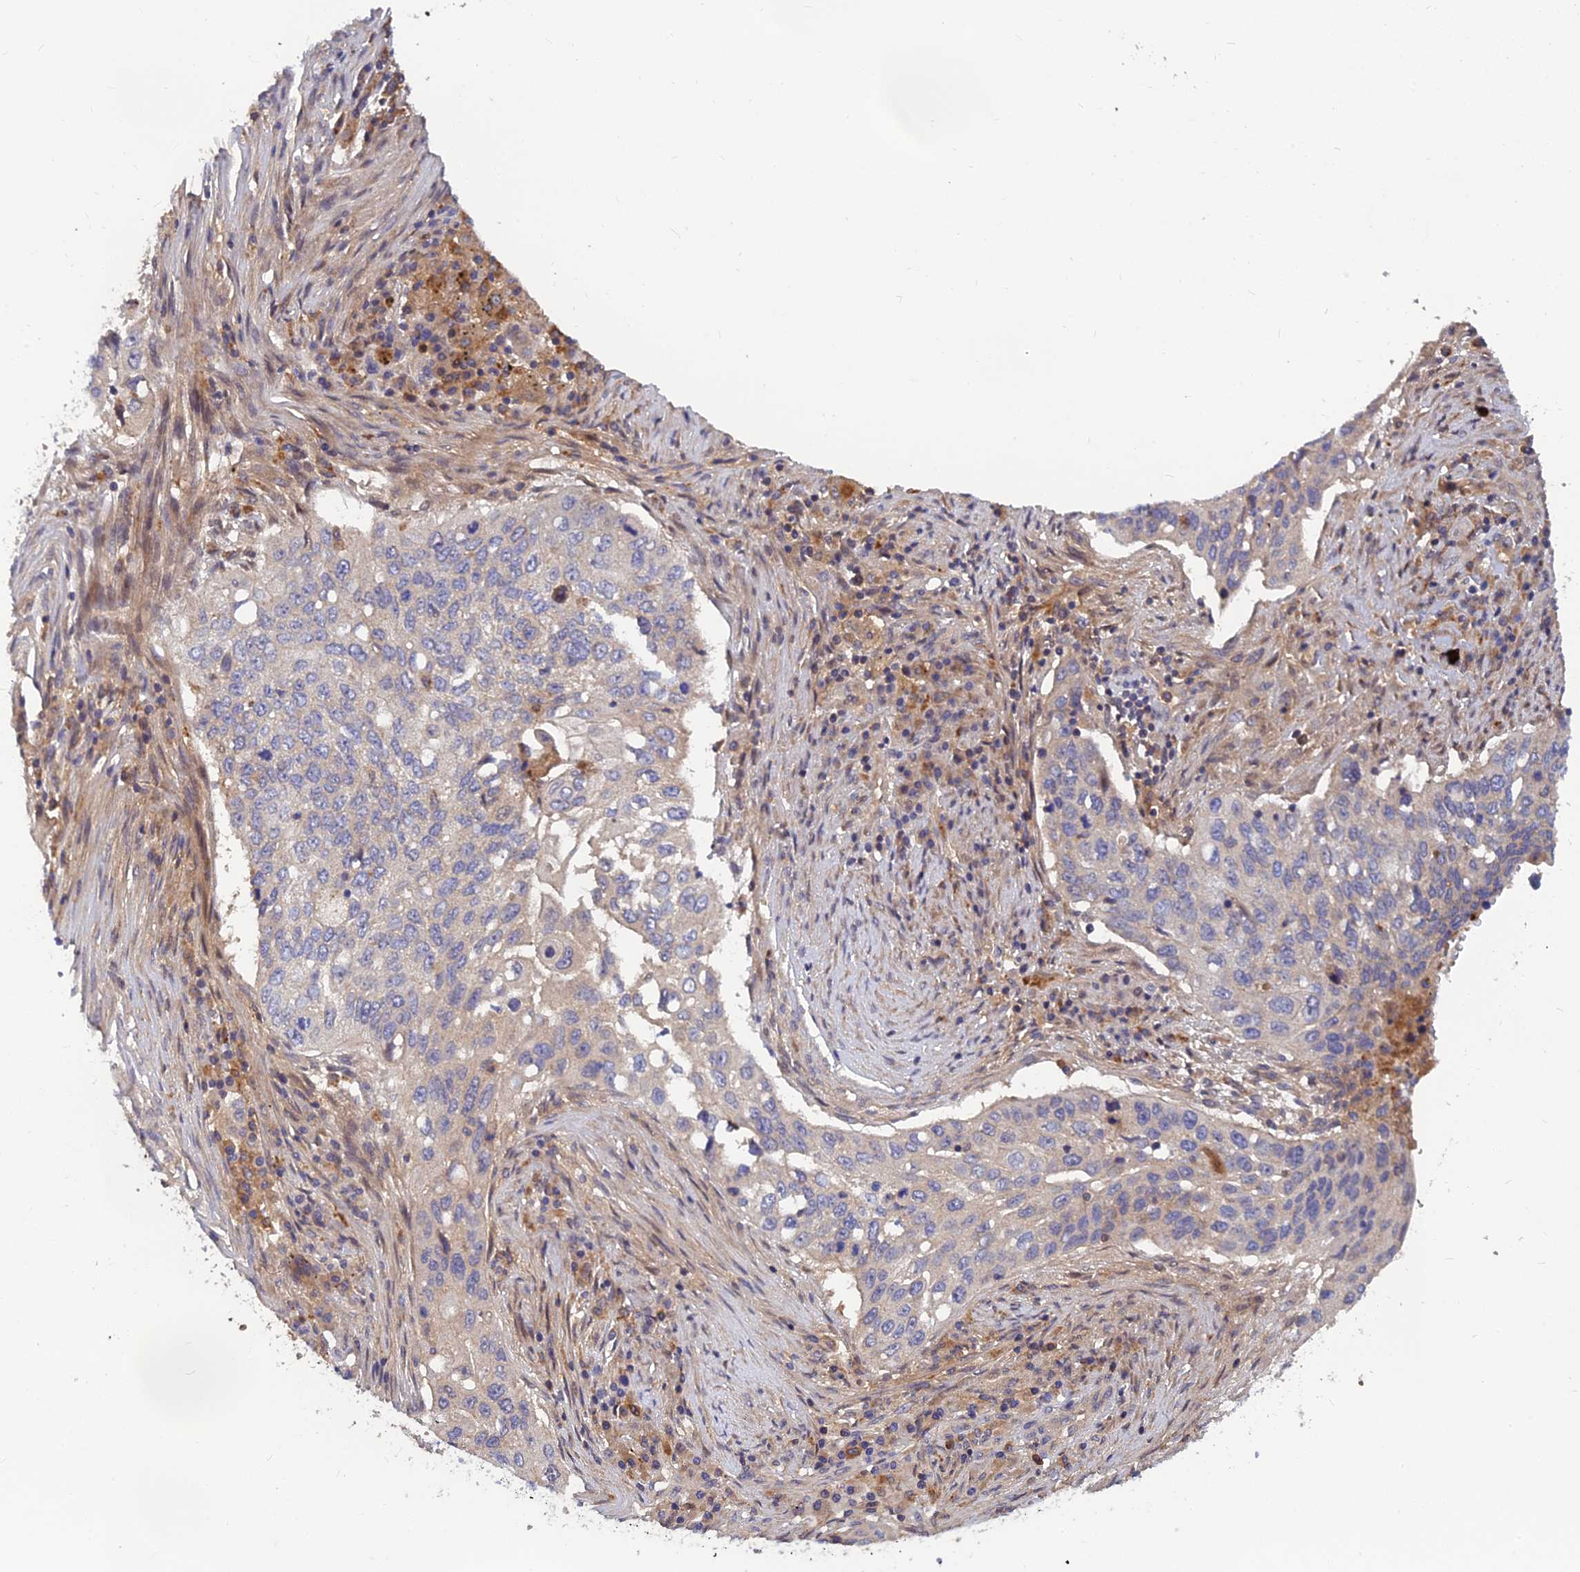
{"staining": {"intensity": "negative", "quantity": "none", "location": "none"}, "tissue": "lung cancer", "cell_type": "Tumor cells", "image_type": "cancer", "snomed": [{"axis": "morphology", "description": "Squamous cell carcinoma, NOS"}, {"axis": "topography", "description": "Lung"}], "caption": "Immunohistochemistry (IHC) photomicrograph of neoplastic tissue: squamous cell carcinoma (lung) stained with DAB (3,3'-diaminobenzidine) demonstrates no significant protein staining in tumor cells.", "gene": "FAM151B", "patient": {"sex": "female", "age": 63}}